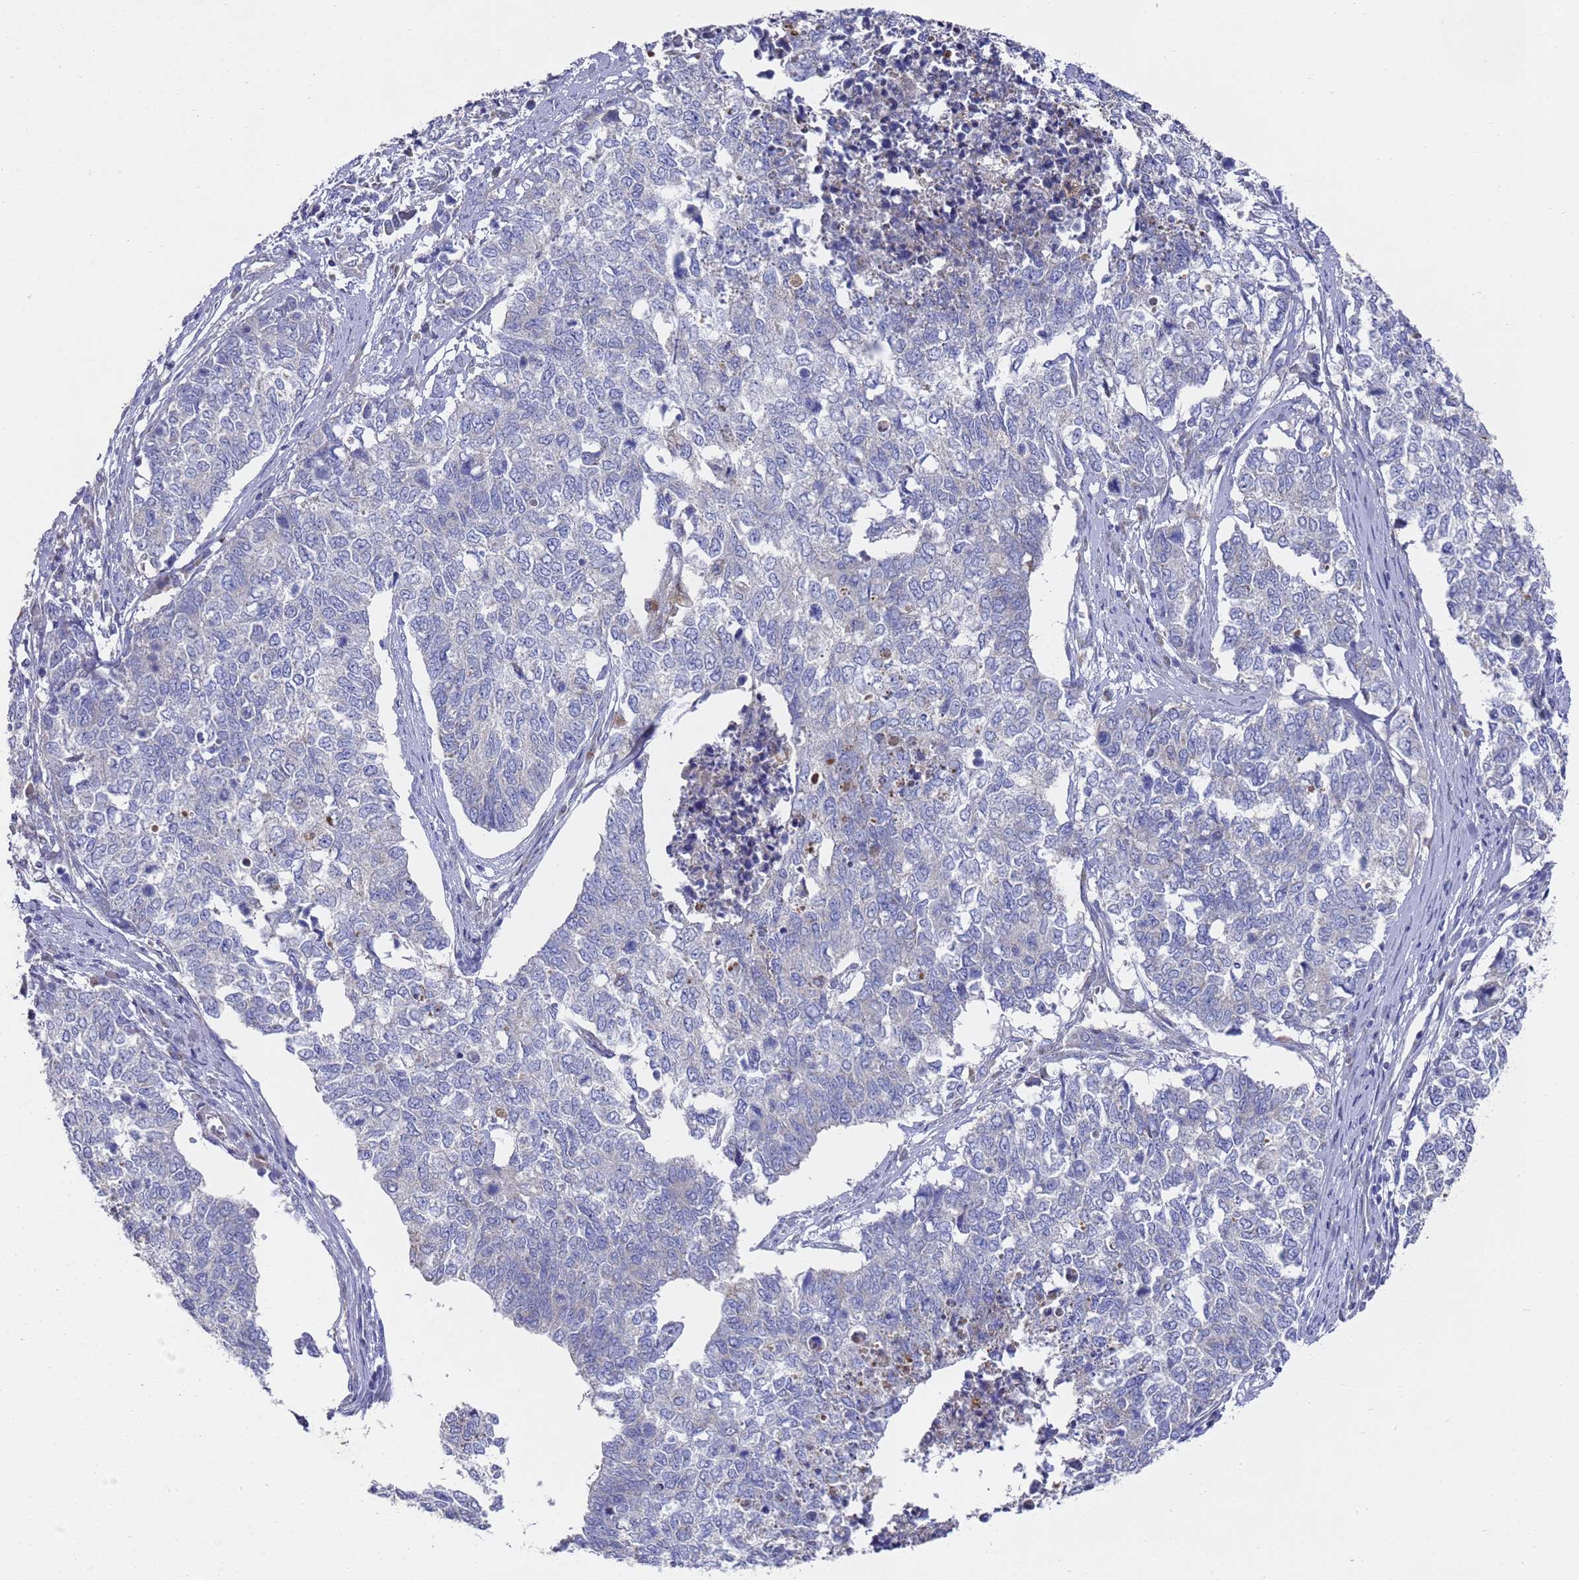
{"staining": {"intensity": "negative", "quantity": "none", "location": "none"}, "tissue": "cervical cancer", "cell_type": "Tumor cells", "image_type": "cancer", "snomed": [{"axis": "morphology", "description": "Squamous cell carcinoma, NOS"}, {"axis": "topography", "description": "Cervix"}], "caption": "IHC of cervical squamous cell carcinoma displays no staining in tumor cells. The staining is performed using DAB (3,3'-diaminobenzidine) brown chromogen with nuclei counter-stained in using hematoxylin.", "gene": "NPEPPS", "patient": {"sex": "female", "age": 63}}